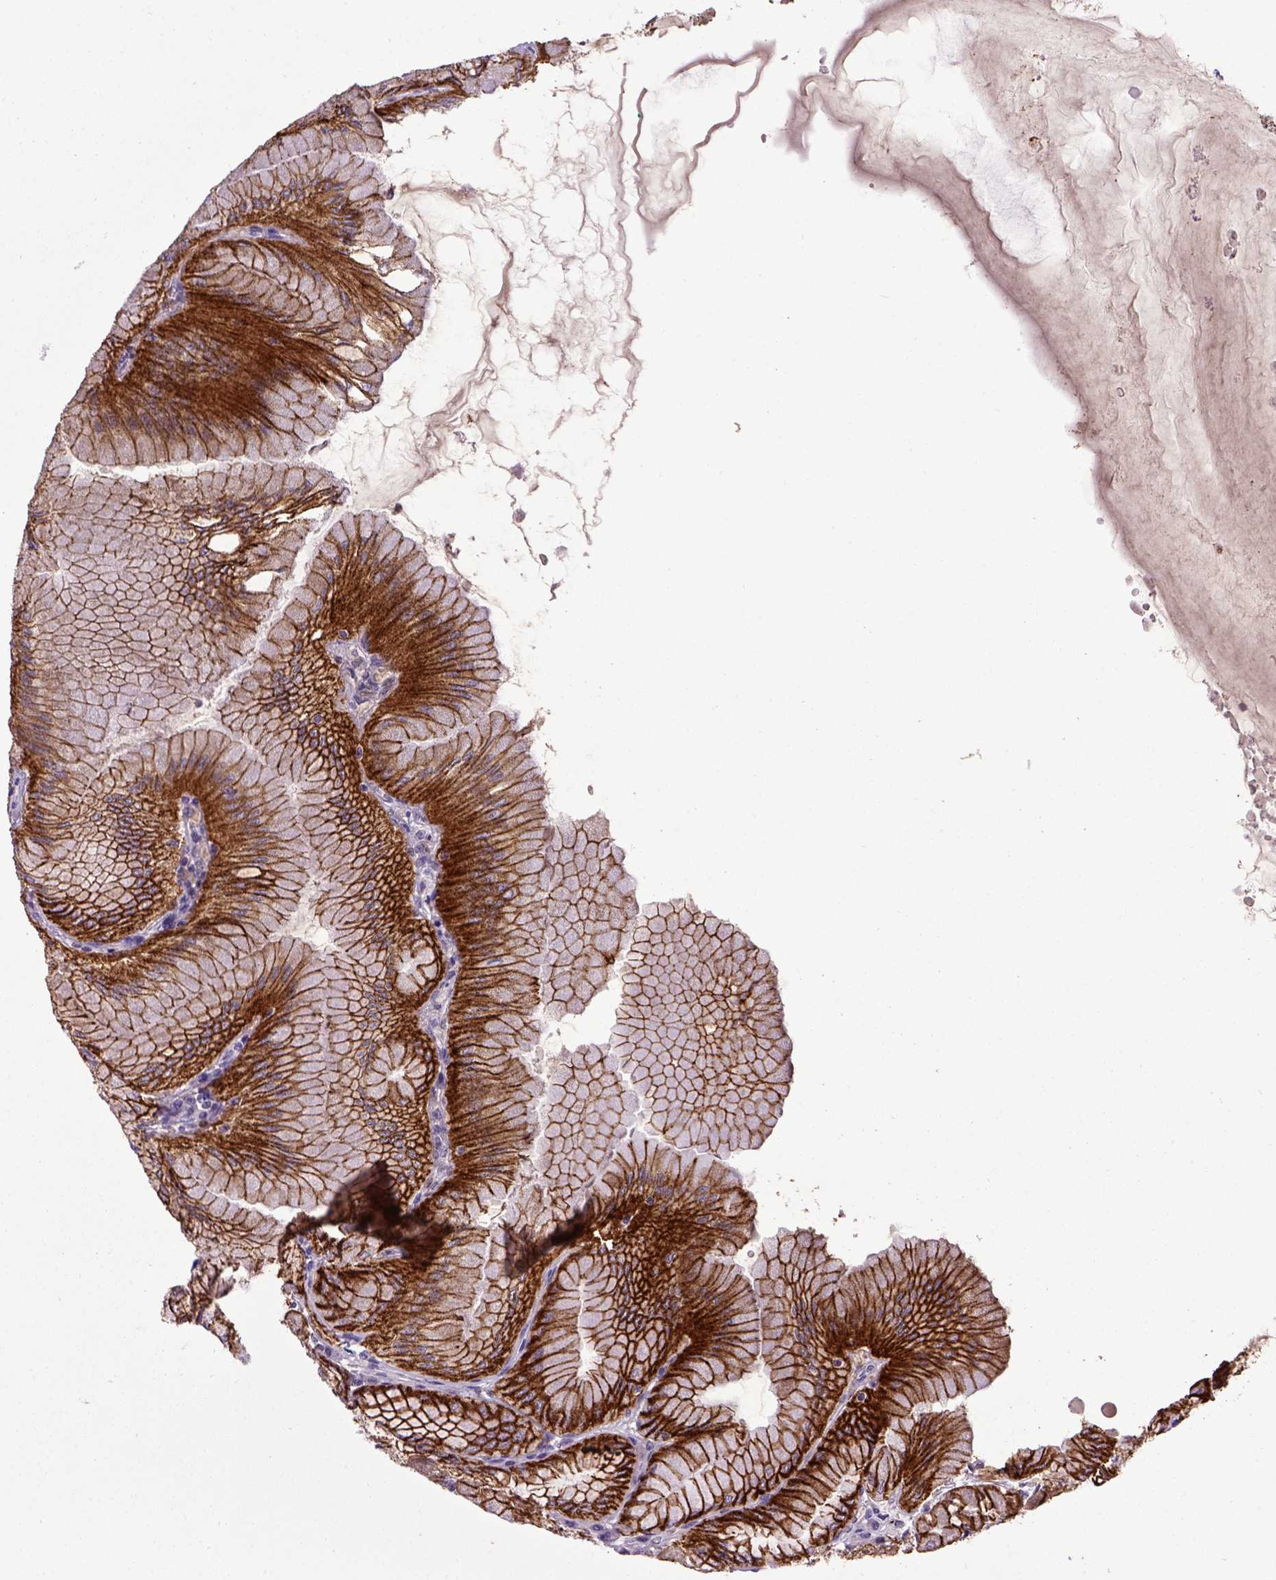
{"staining": {"intensity": "strong", "quantity": ">75%", "location": "cytoplasmic/membranous"}, "tissue": "stomach", "cell_type": "Glandular cells", "image_type": "normal", "snomed": [{"axis": "morphology", "description": "Normal tissue, NOS"}, {"axis": "topography", "description": "Stomach, upper"}], "caption": "Immunohistochemistry photomicrograph of benign stomach stained for a protein (brown), which exhibits high levels of strong cytoplasmic/membranous positivity in about >75% of glandular cells.", "gene": "CDH1", "patient": {"sex": "male", "age": 60}}